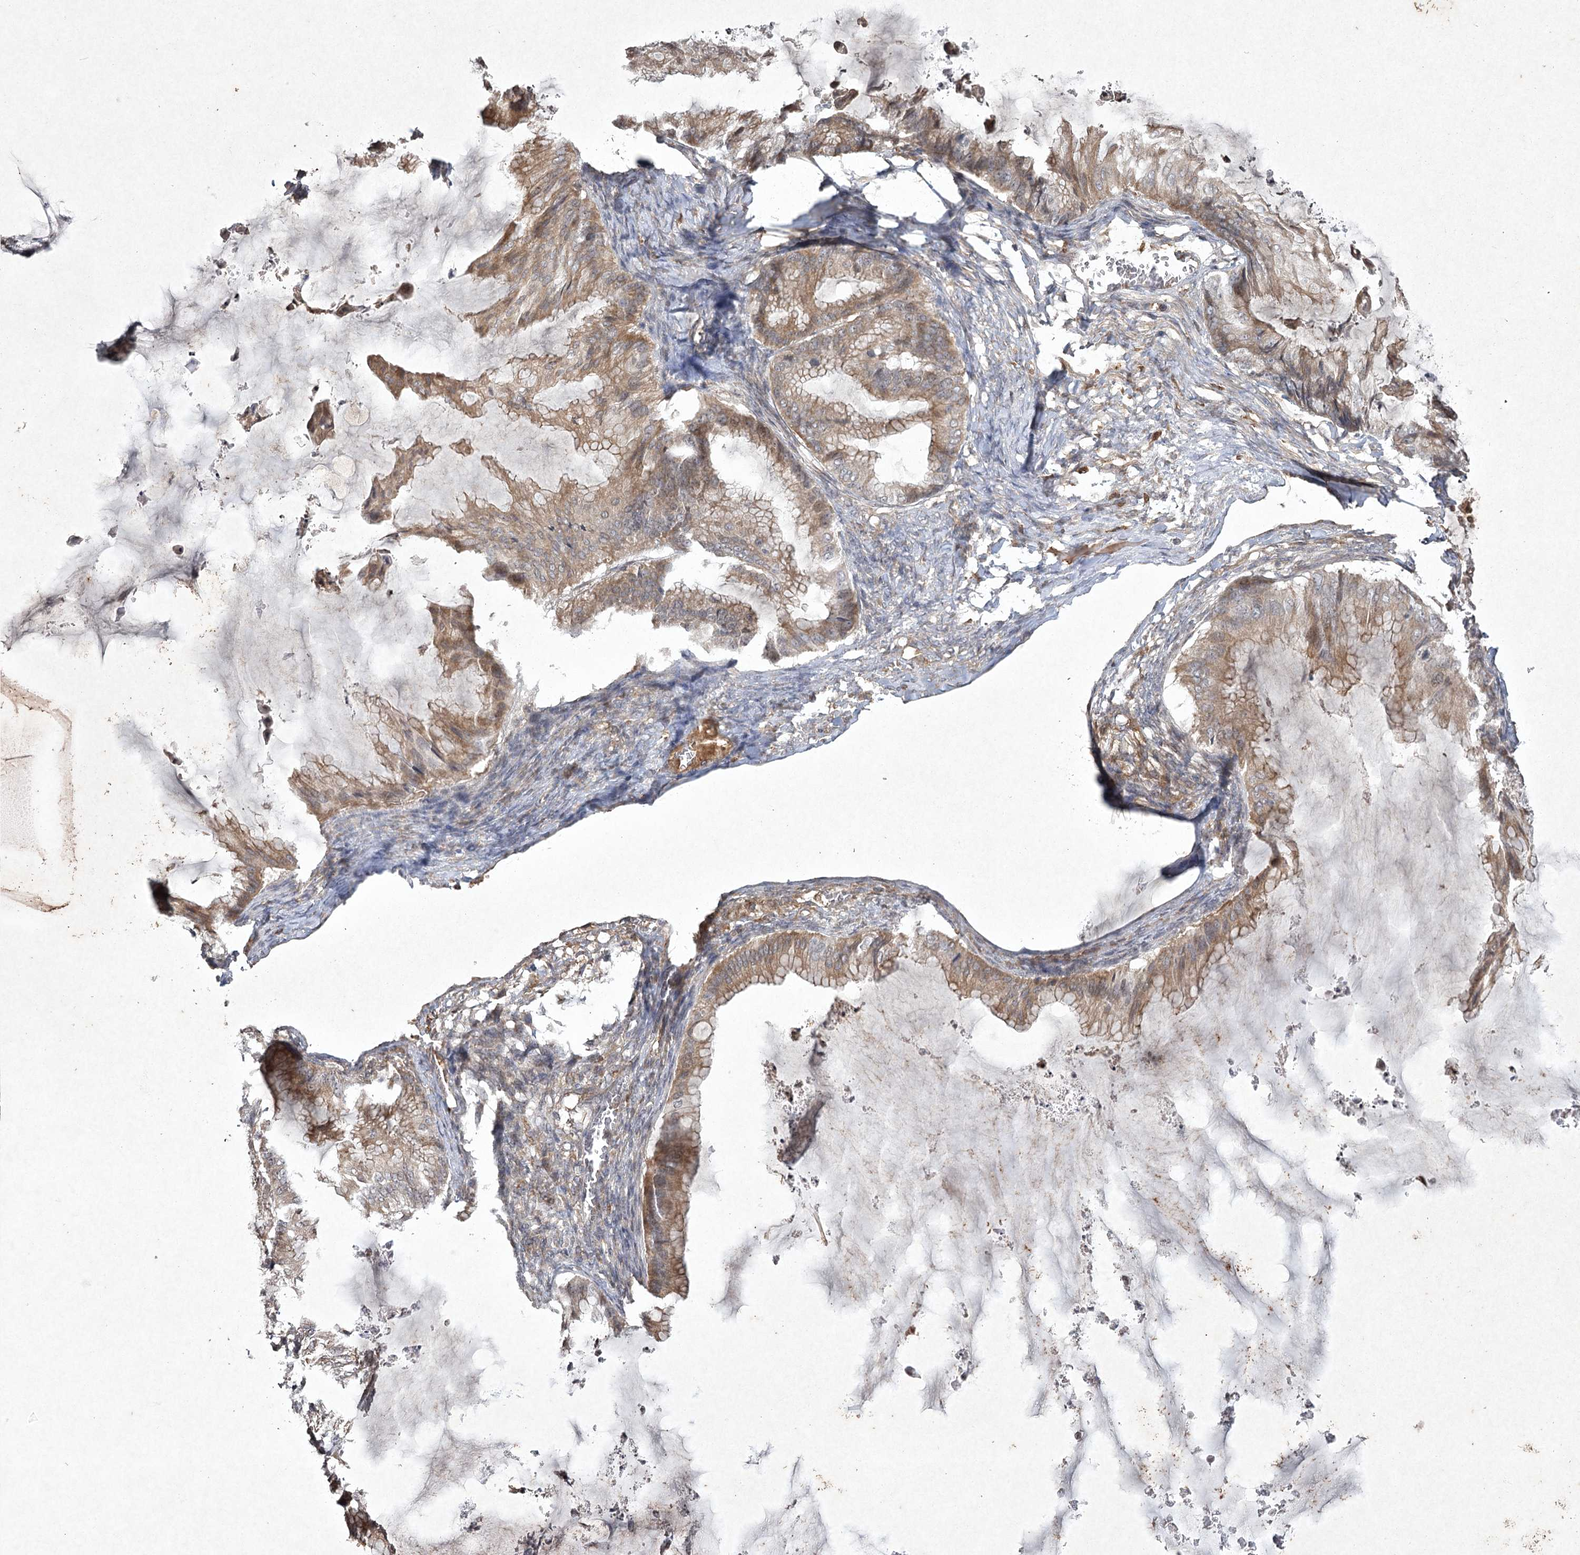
{"staining": {"intensity": "moderate", "quantity": ">75%", "location": "cytoplasmic/membranous"}, "tissue": "ovarian cancer", "cell_type": "Tumor cells", "image_type": "cancer", "snomed": [{"axis": "morphology", "description": "Cystadenocarcinoma, mucinous, NOS"}, {"axis": "topography", "description": "Ovary"}], "caption": "This is an image of IHC staining of ovarian mucinous cystadenocarcinoma, which shows moderate staining in the cytoplasmic/membranous of tumor cells.", "gene": "CYP2B6", "patient": {"sex": "female", "age": 71}}